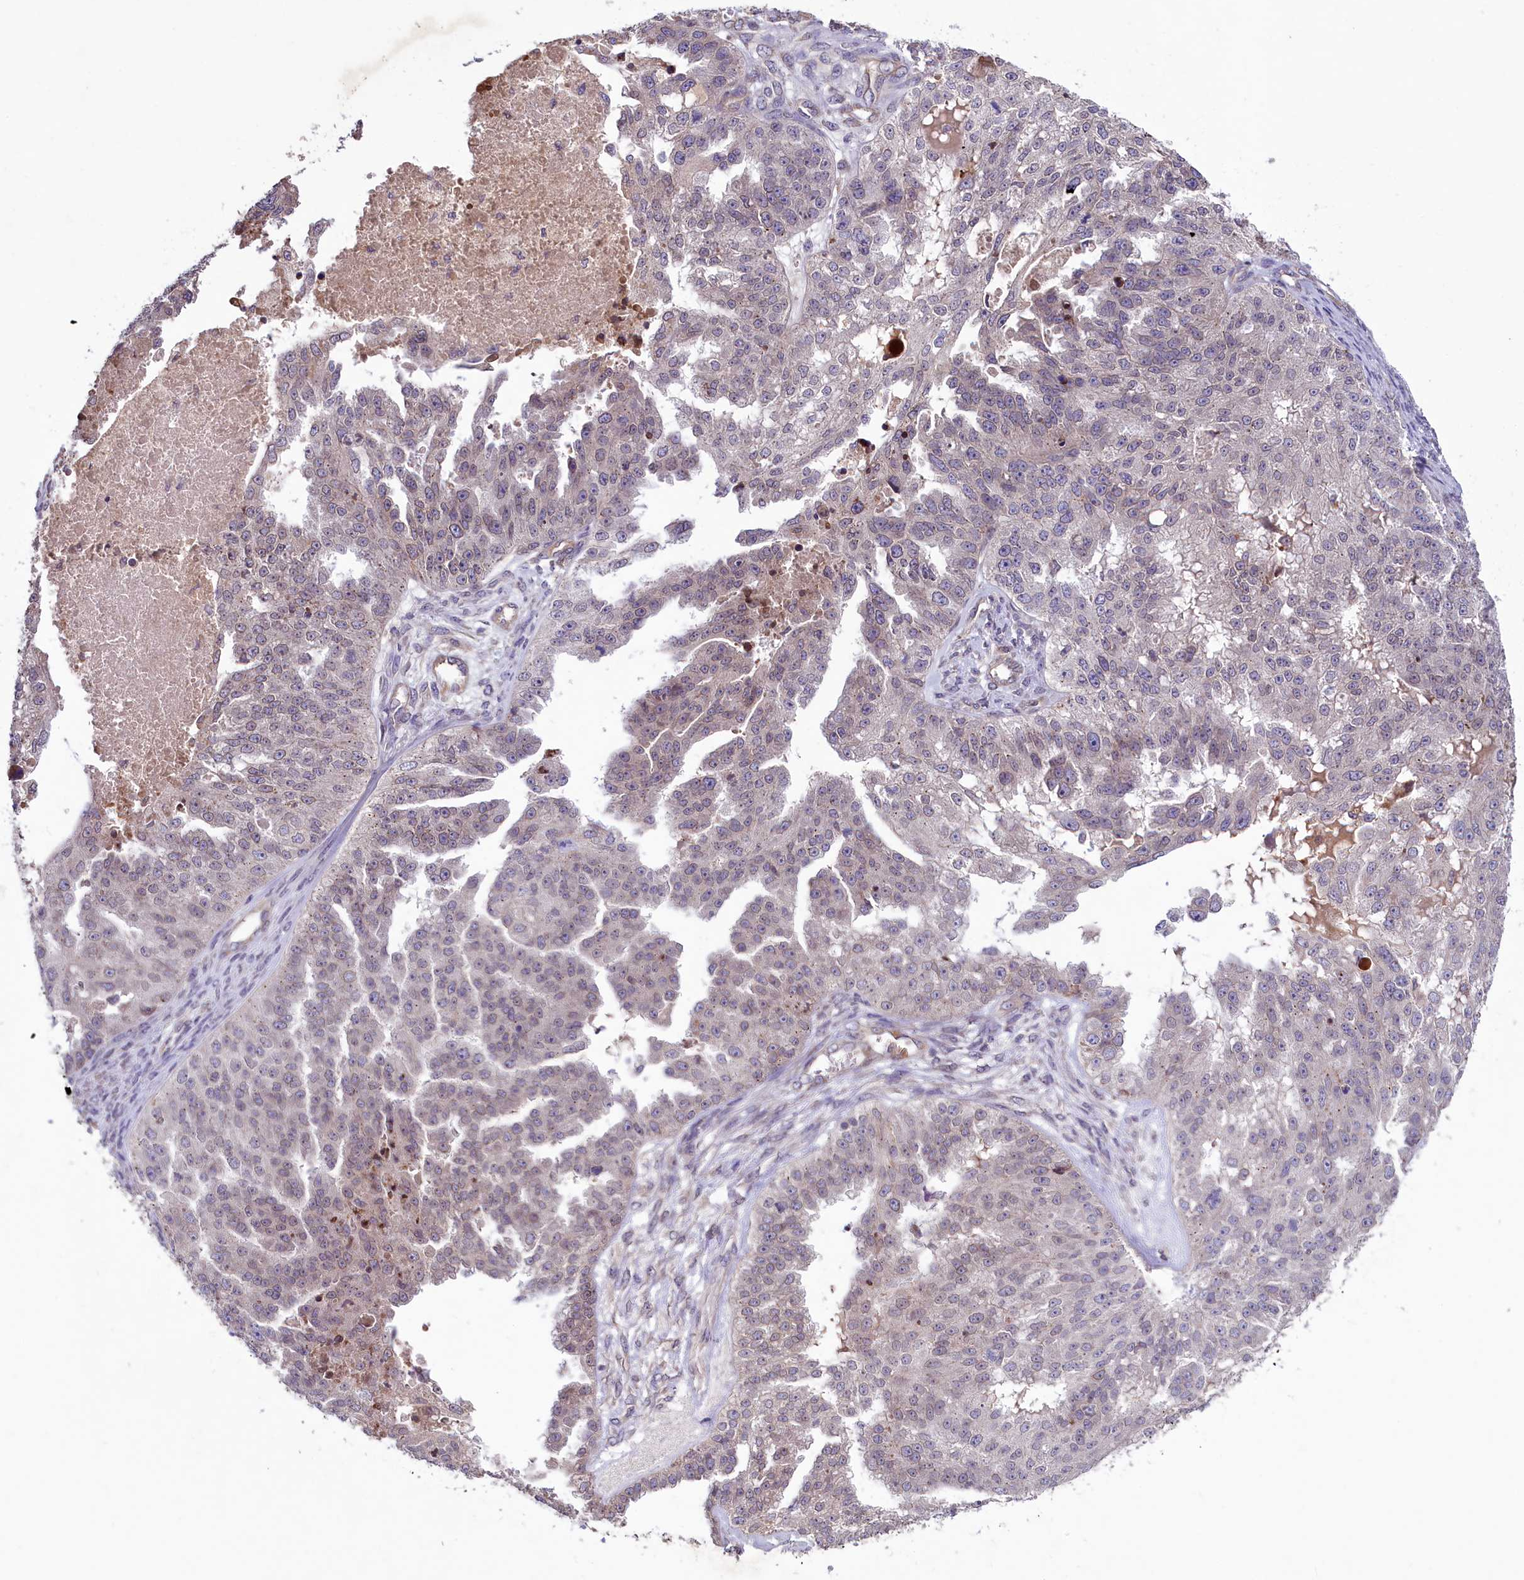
{"staining": {"intensity": "weak", "quantity": "<25%", "location": "cytoplasmic/membranous,nuclear"}, "tissue": "ovarian cancer", "cell_type": "Tumor cells", "image_type": "cancer", "snomed": [{"axis": "morphology", "description": "Cystadenocarcinoma, serous, NOS"}, {"axis": "topography", "description": "Ovary"}], "caption": "An immunohistochemistry (IHC) micrograph of ovarian cancer (serous cystadenocarcinoma) is shown. There is no staining in tumor cells of ovarian cancer (serous cystadenocarcinoma). (DAB immunohistochemistry (IHC) with hematoxylin counter stain).", "gene": "CCDC125", "patient": {"sex": "female", "age": 58}}